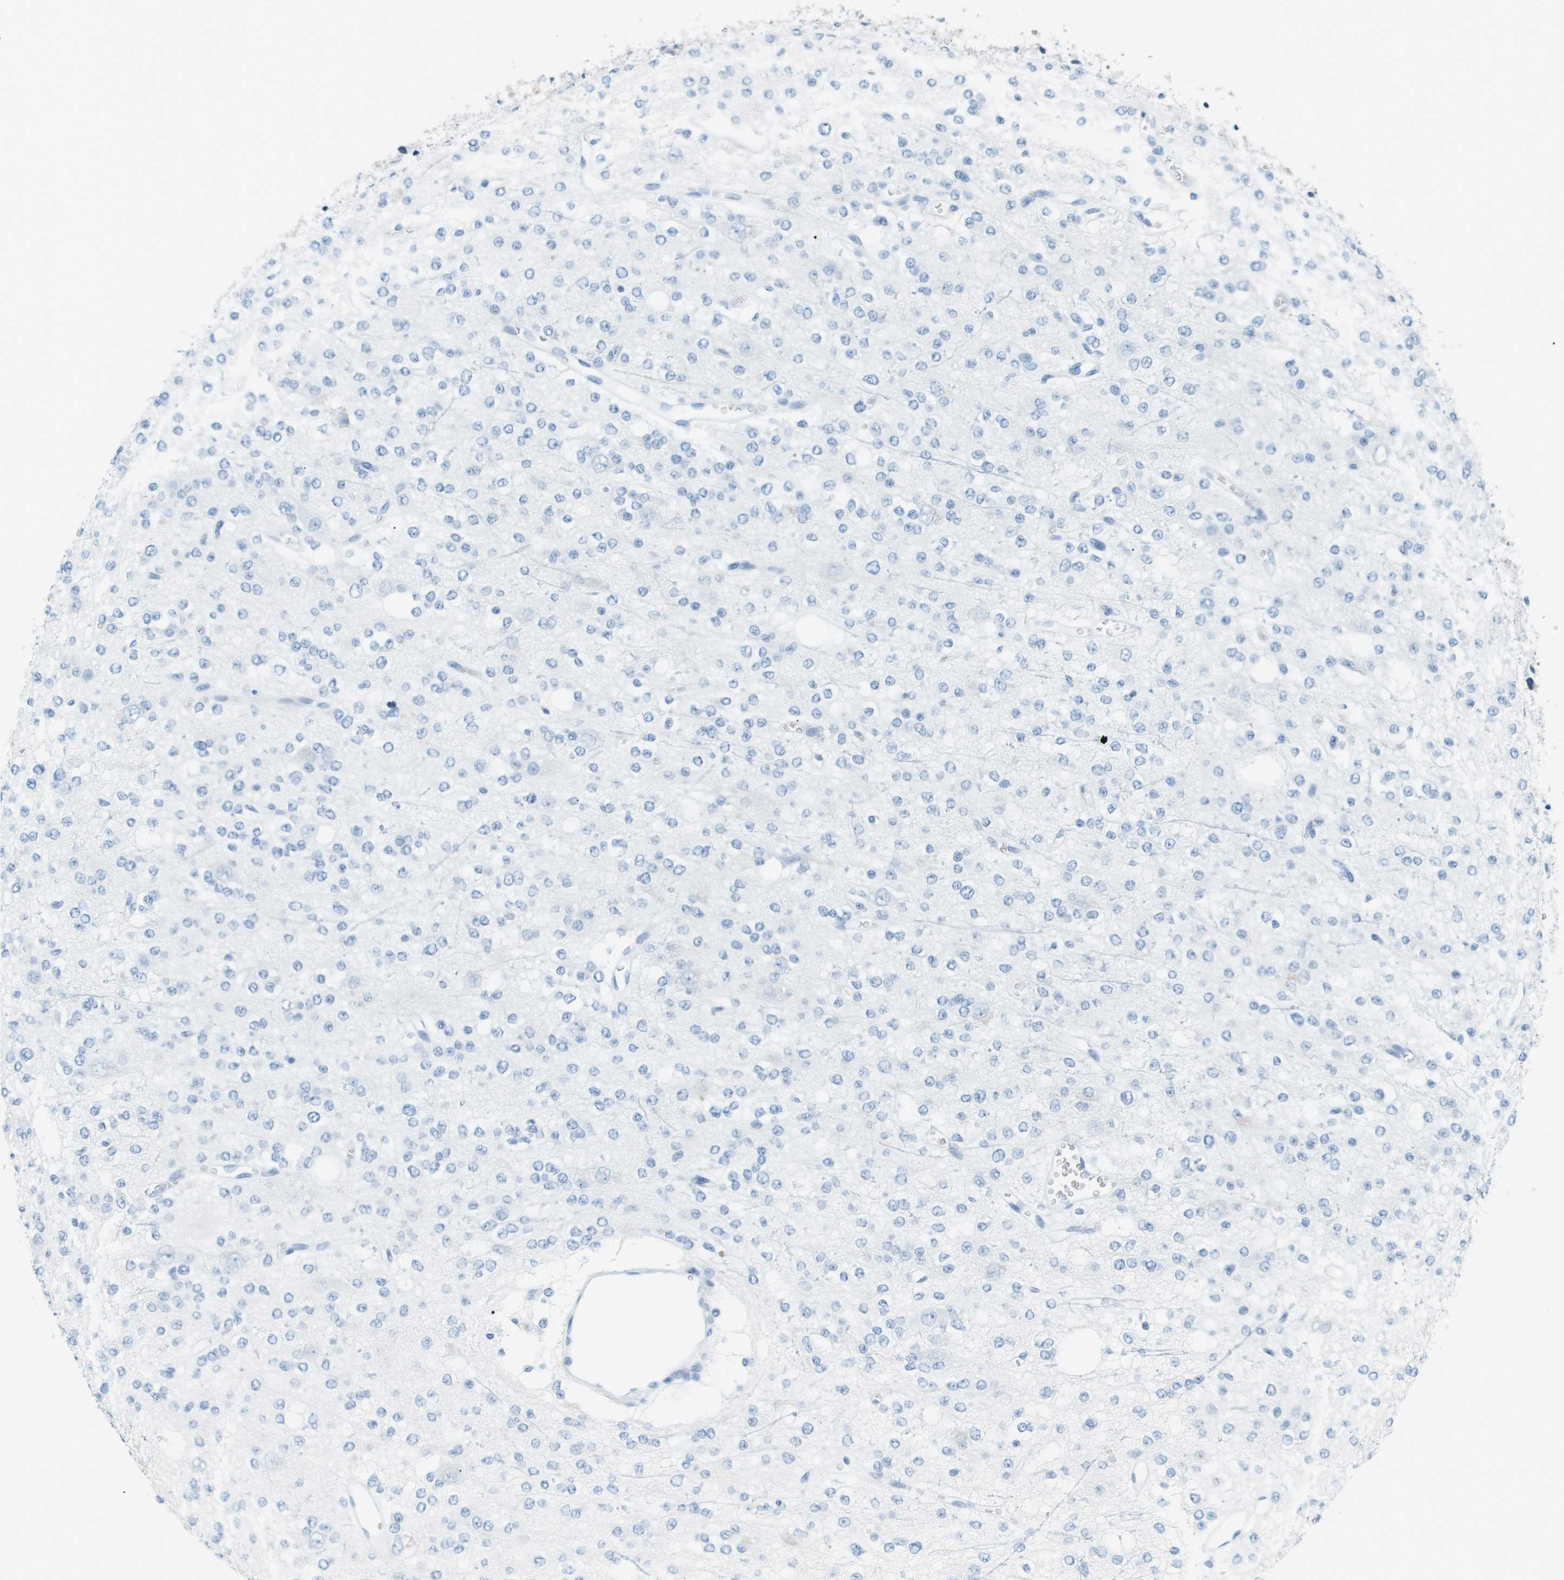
{"staining": {"intensity": "negative", "quantity": "none", "location": "none"}, "tissue": "glioma", "cell_type": "Tumor cells", "image_type": "cancer", "snomed": [{"axis": "morphology", "description": "Glioma, malignant, Low grade"}, {"axis": "topography", "description": "Brain"}], "caption": "Tumor cells show no significant positivity in low-grade glioma (malignant).", "gene": "AZGP1", "patient": {"sex": "male", "age": 38}}